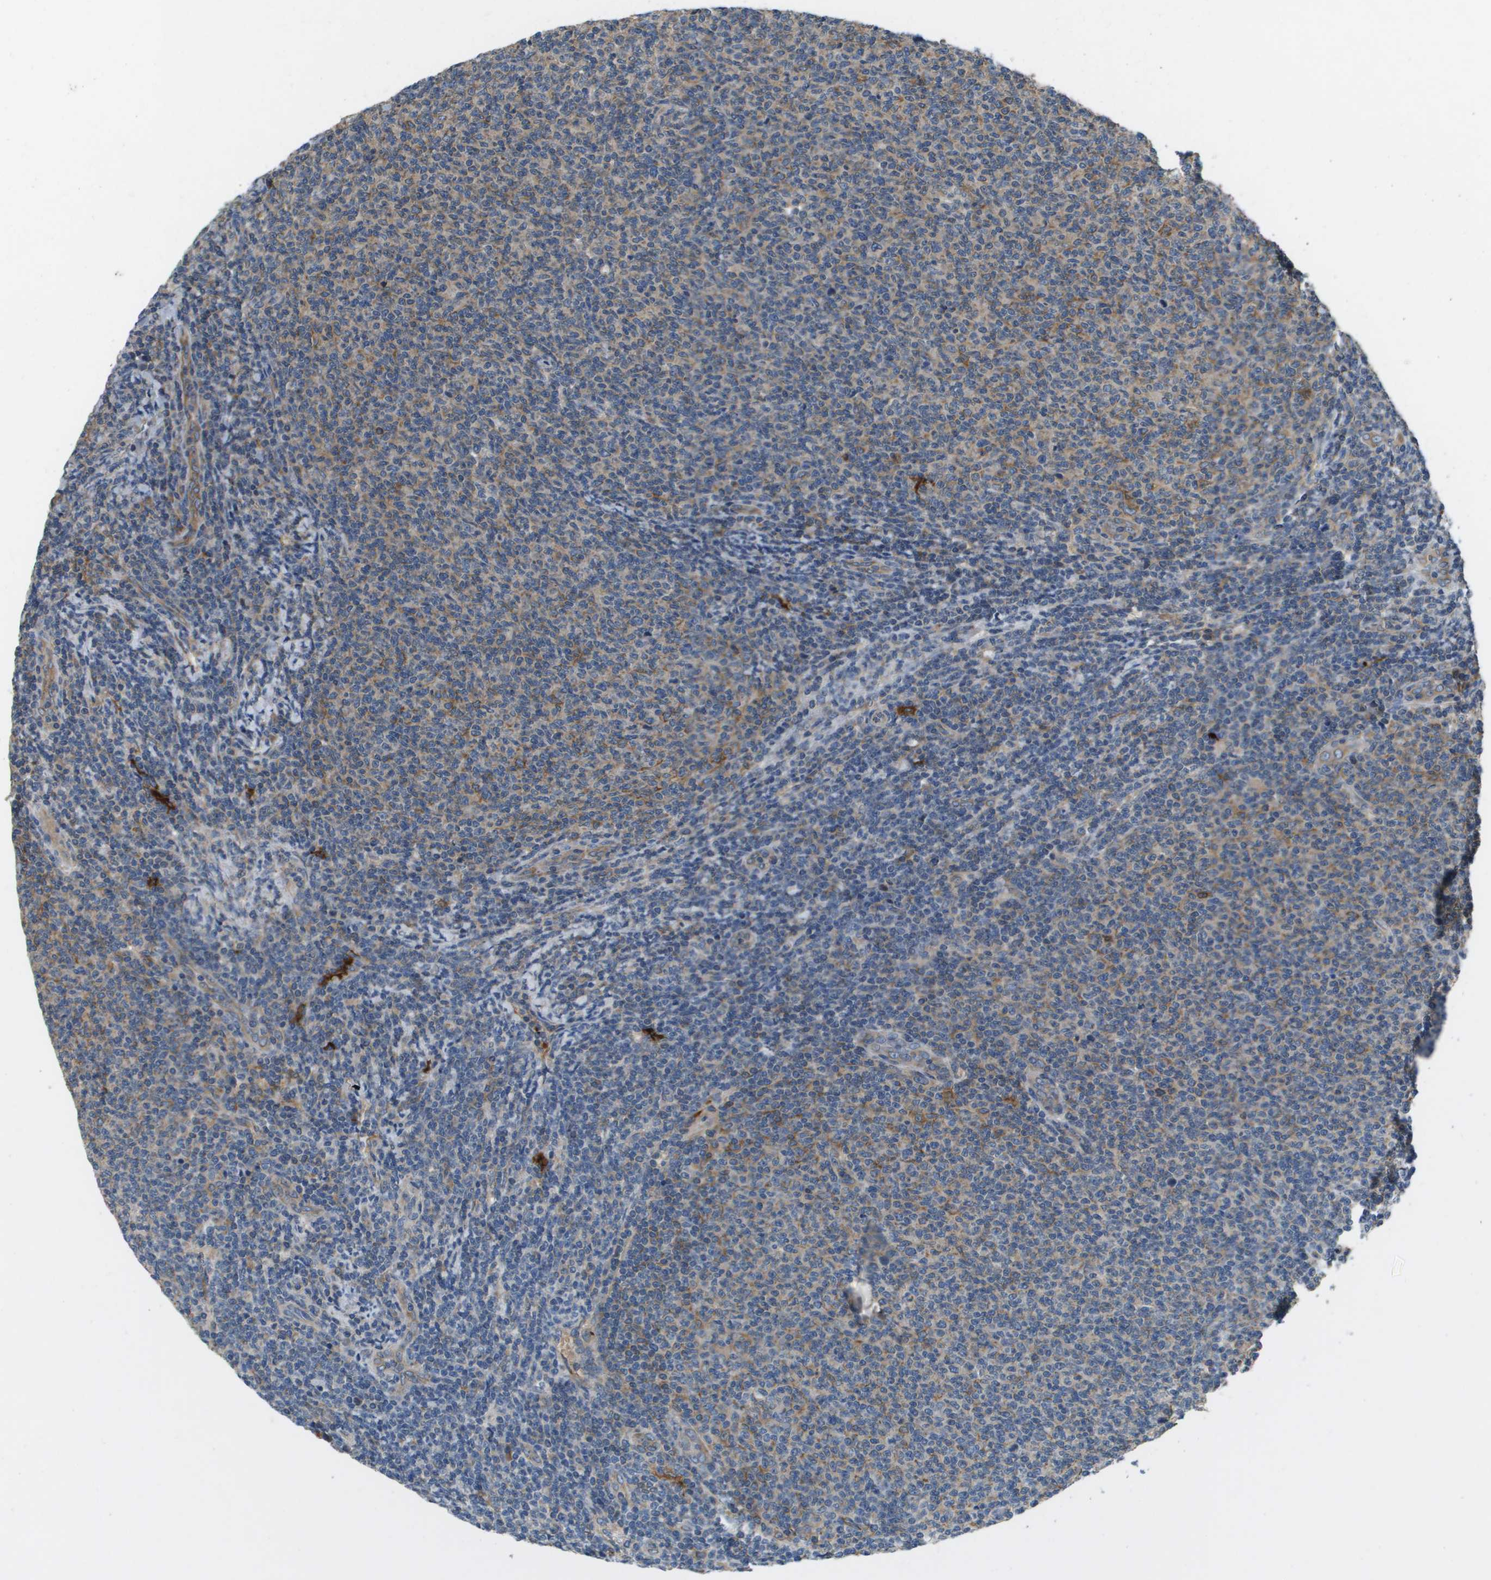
{"staining": {"intensity": "weak", "quantity": "25%-75%", "location": "cytoplasmic/membranous"}, "tissue": "lymphoma", "cell_type": "Tumor cells", "image_type": "cancer", "snomed": [{"axis": "morphology", "description": "Malignant lymphoma, non-Hodgkin's type, Low grade"}, {"axis": "topography", "description": "Lymph node"}], "caption": "This photomicrograph demonstrates malignant lymphoma, non-Hodgkin's type (low-grade) stained with immunohistochemistry (IHC) to label a protein in brown. The cytoplasmic/membranous of tumor cells show weak positivity for the protein. Nuclei are counter-stained blue.", "gene": "SAMSN1", "patient": {"sex": "male", "age": 66}}